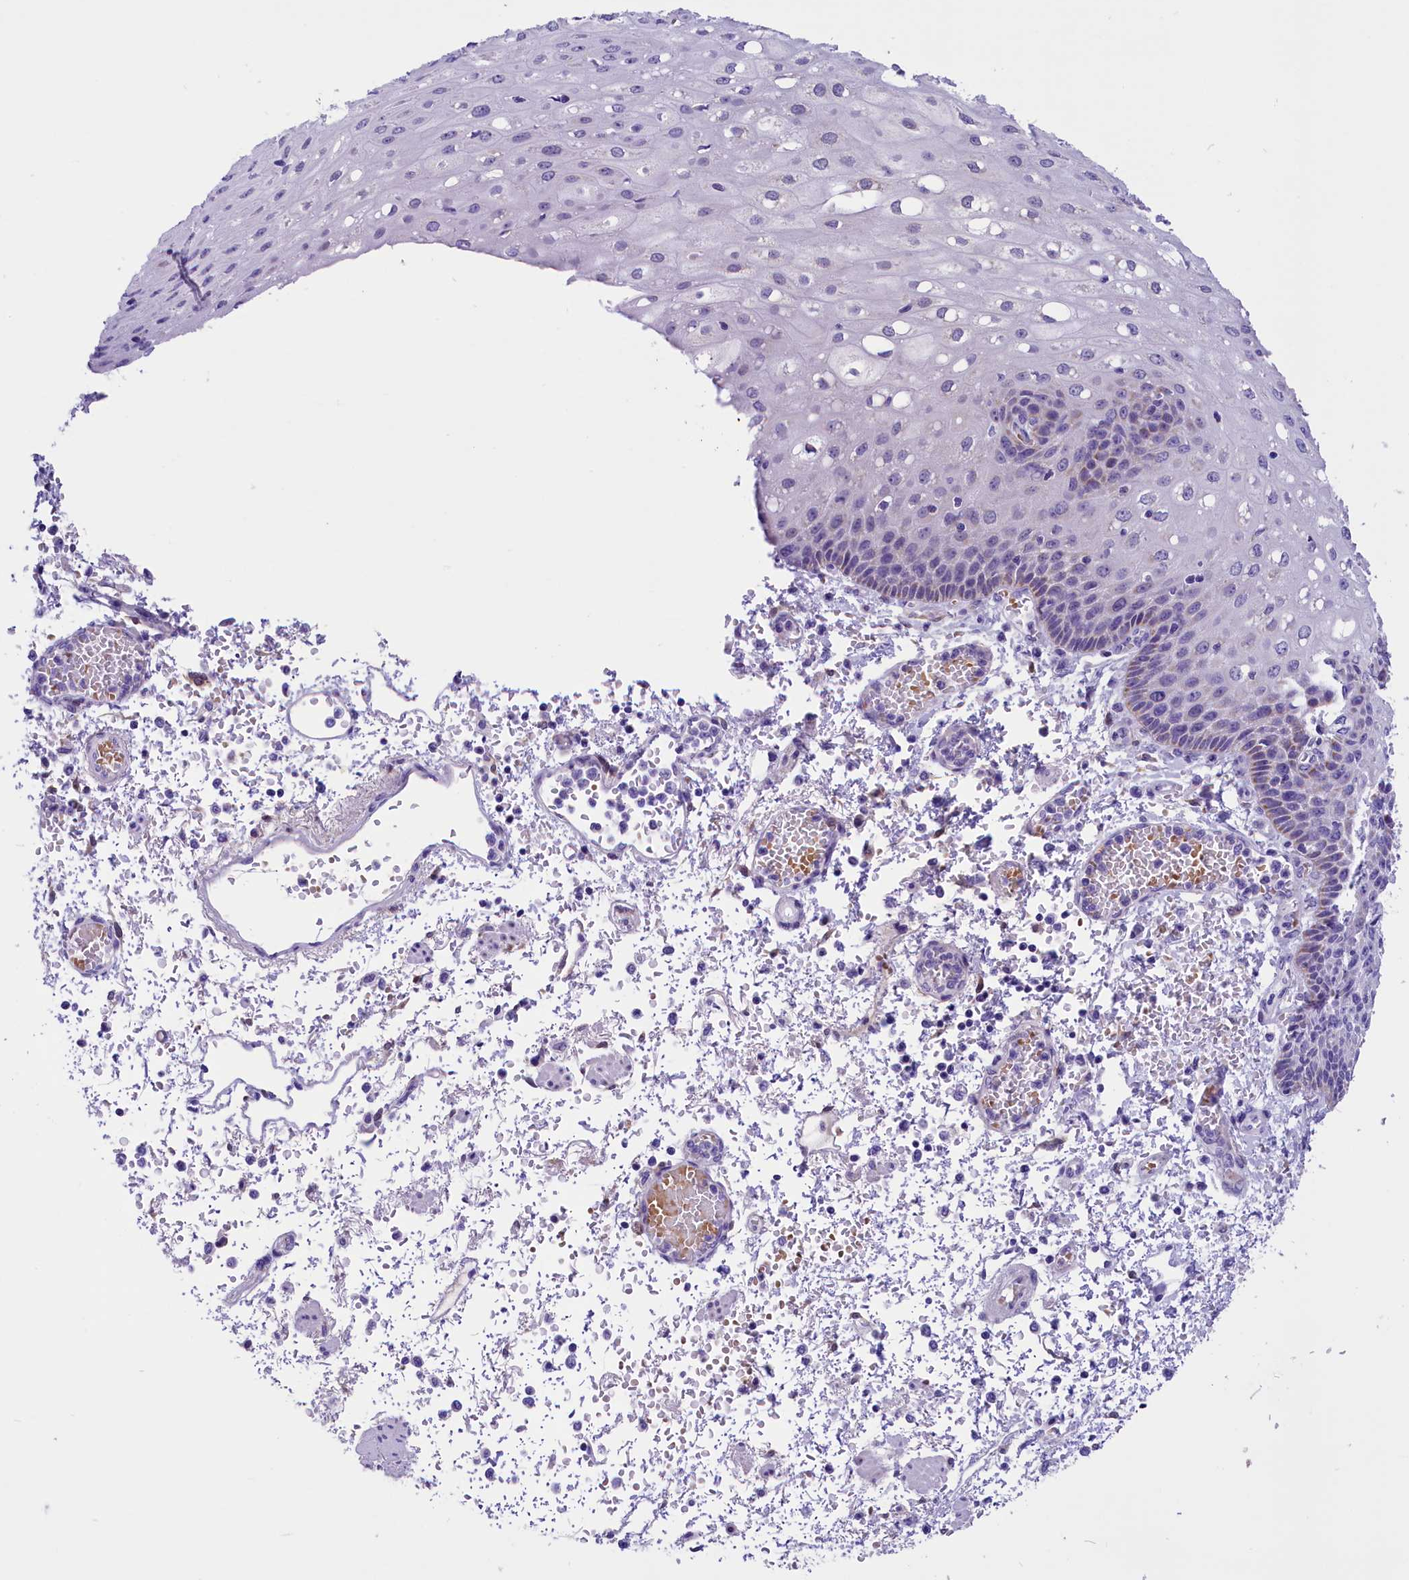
{"staining": {"intensity": "negative", "quantity": "none", "location": "none"}, "tissue": "esophagus", "cell_type": "Squamous epithelial cells", "image_type": "normal", "snomed": [{"axis": "morphology", "description": "Normal tissue, NOS"}, {"axis": "topography", "description": "Esophagus"}], "caption": "DAB immunohistochemical staining of normal esophagus exhibits no significant expression in squamous epithelial cells. Nuclei are stained in blue.", "gene": "ABAT", "patient": {"sex": "male", "age": 81}}